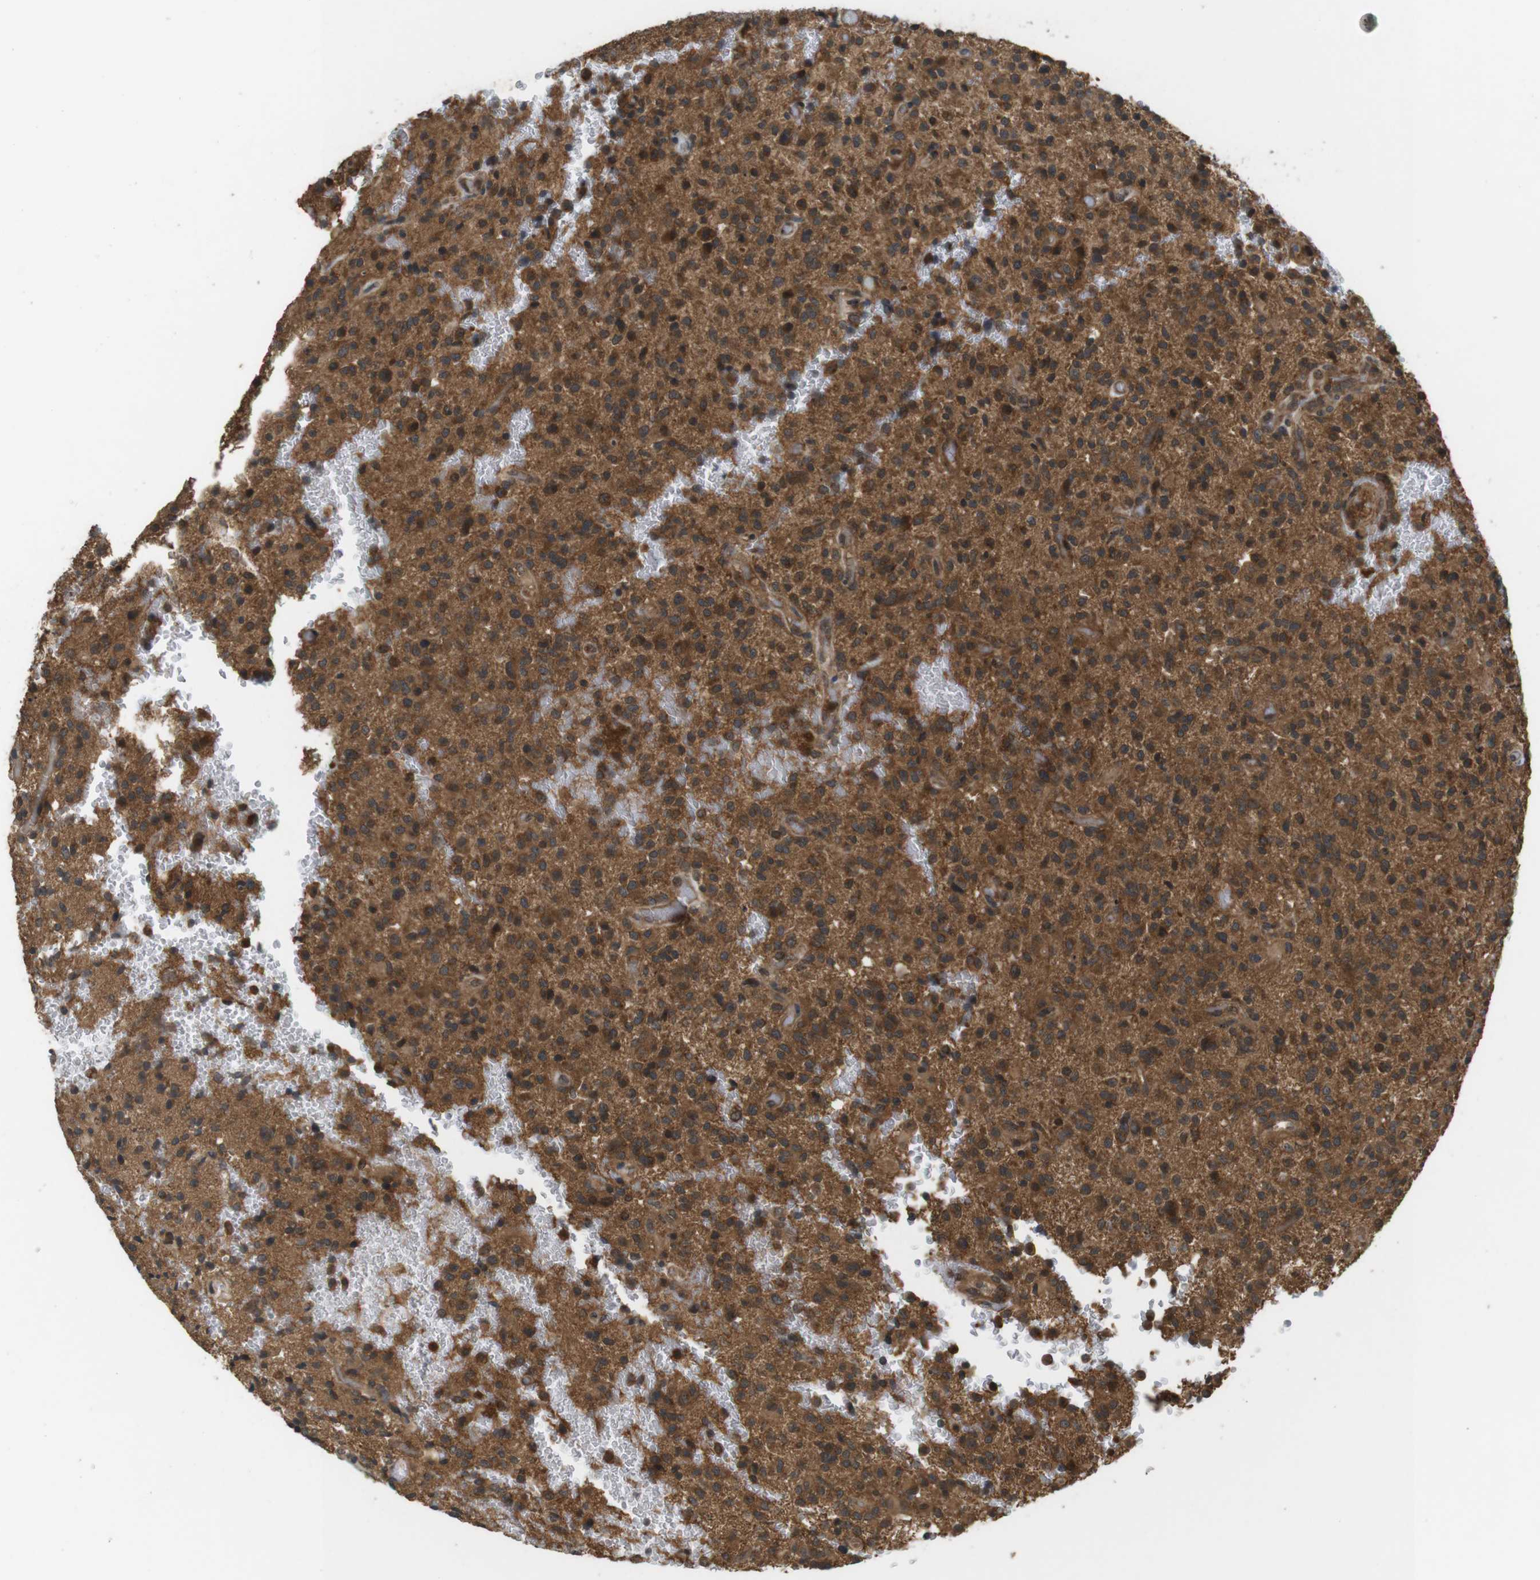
{"staining": {"intensity": "moderate", "quantity": ">75%", "location": "cytoplasmic/membranous"}, "tissue": "glioma", "cell_type": "Tumor cells", "image_type": "cancer", "snomed": [{"axis": "morphology", "description": "Glioma, malignant, High grade"}, {"axis": "topography", "description": "Brain"}], "caption": "Glioma tissue shows moderate cytoplasmic/membranous expression in about >75% of tumor cells Using DAB (brown) and hematoxylin (blue) stains, captured at high magnification using brightfield microscopy.", "gene": "NFKBIE", "patient": {"sex": "male", "age": 71}}